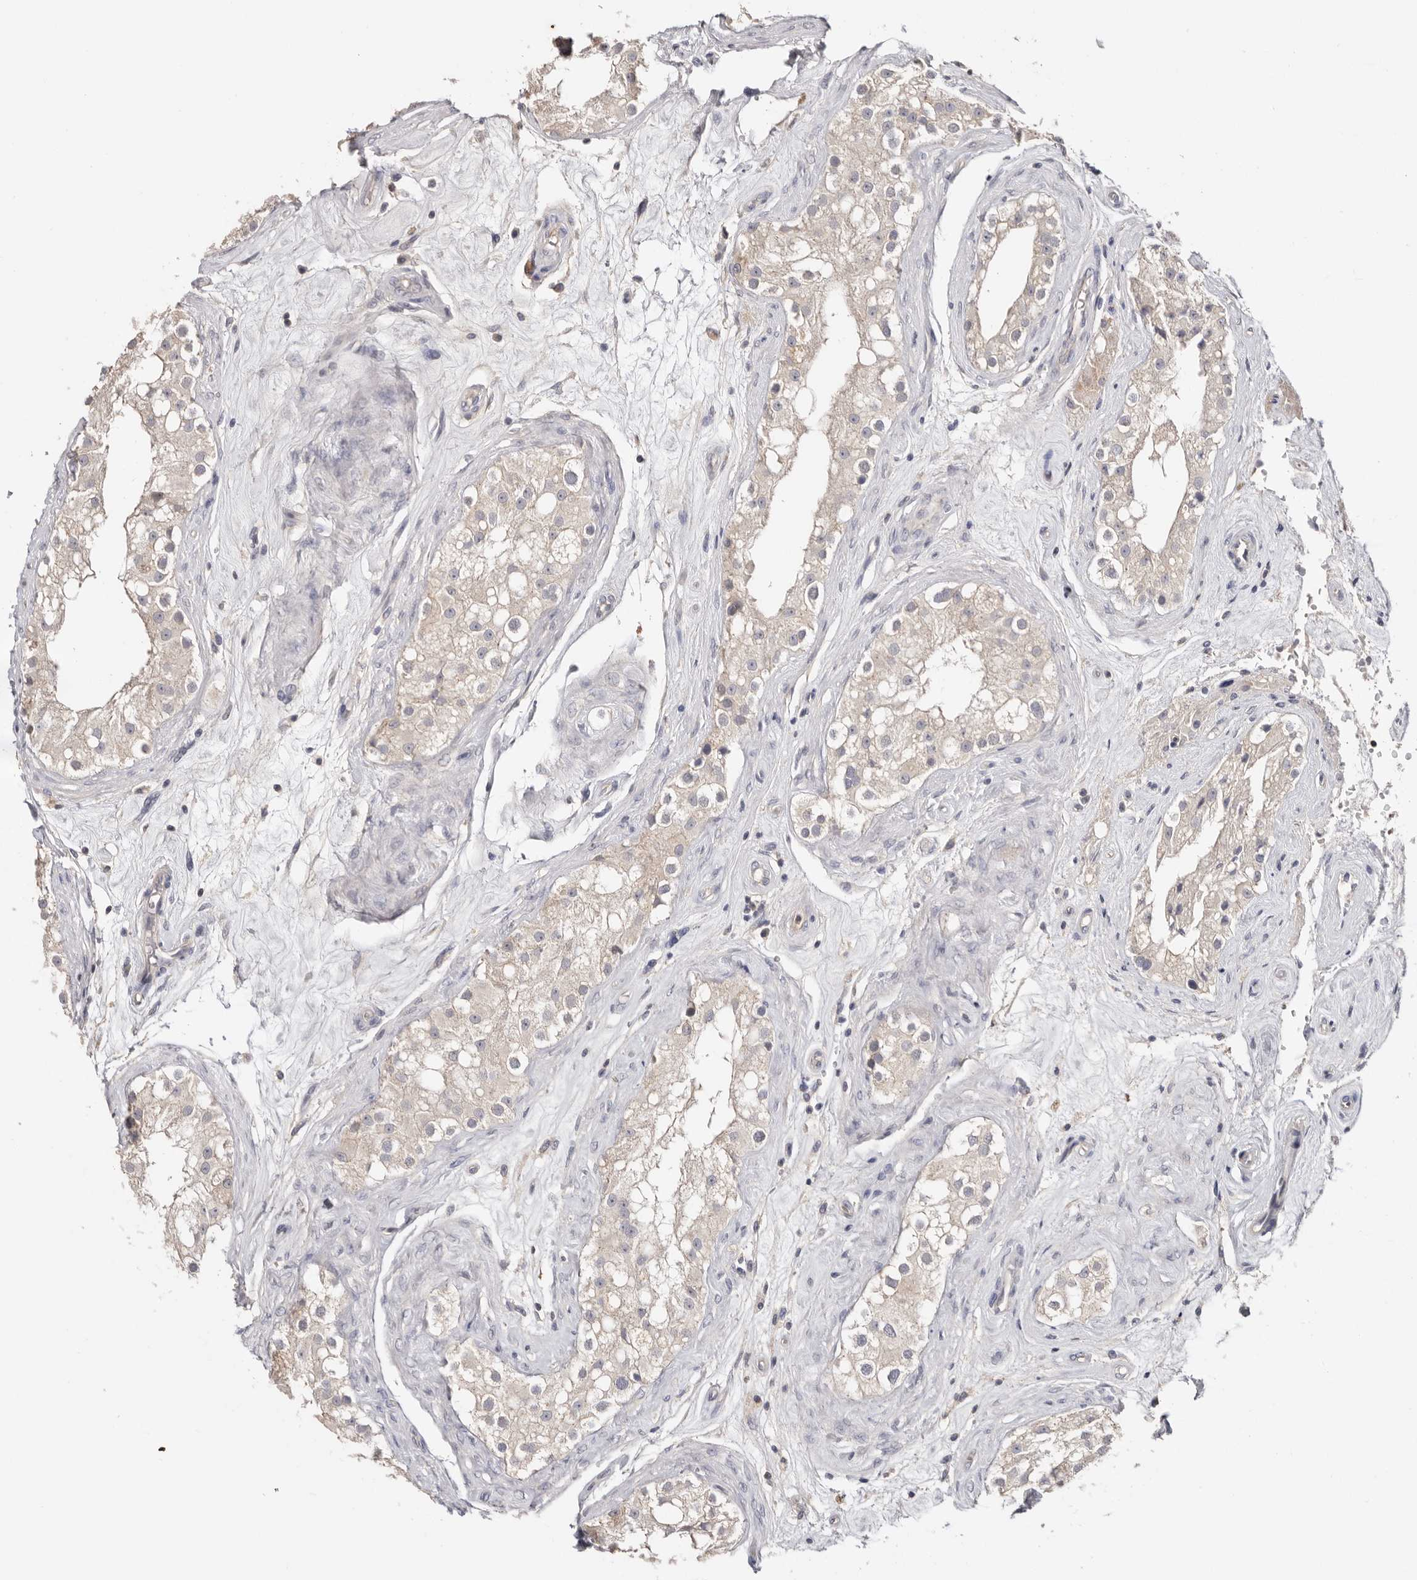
{"staining": {"intensity": "negative", "quantity": "none", "location": "none"}, "tissue": "testis", "cell_type": "Cells in seminiferous ducts", "image_type": "normal", "snomed": [{"axis": "morphology", "description": "Normal tissue, NOS"}, {"axis": "topography", "description": "Testis"}], "caption": "Immunohistochemical staining of benign testis displays no significant staining in cells in seminiferous ducts. (DAB (3,3'-diaminobenzidine) IHC visualized using brightfield microscopy, high magnification).", "gene": "S100A14", "patient": {"sex": "male", "age": 84}}